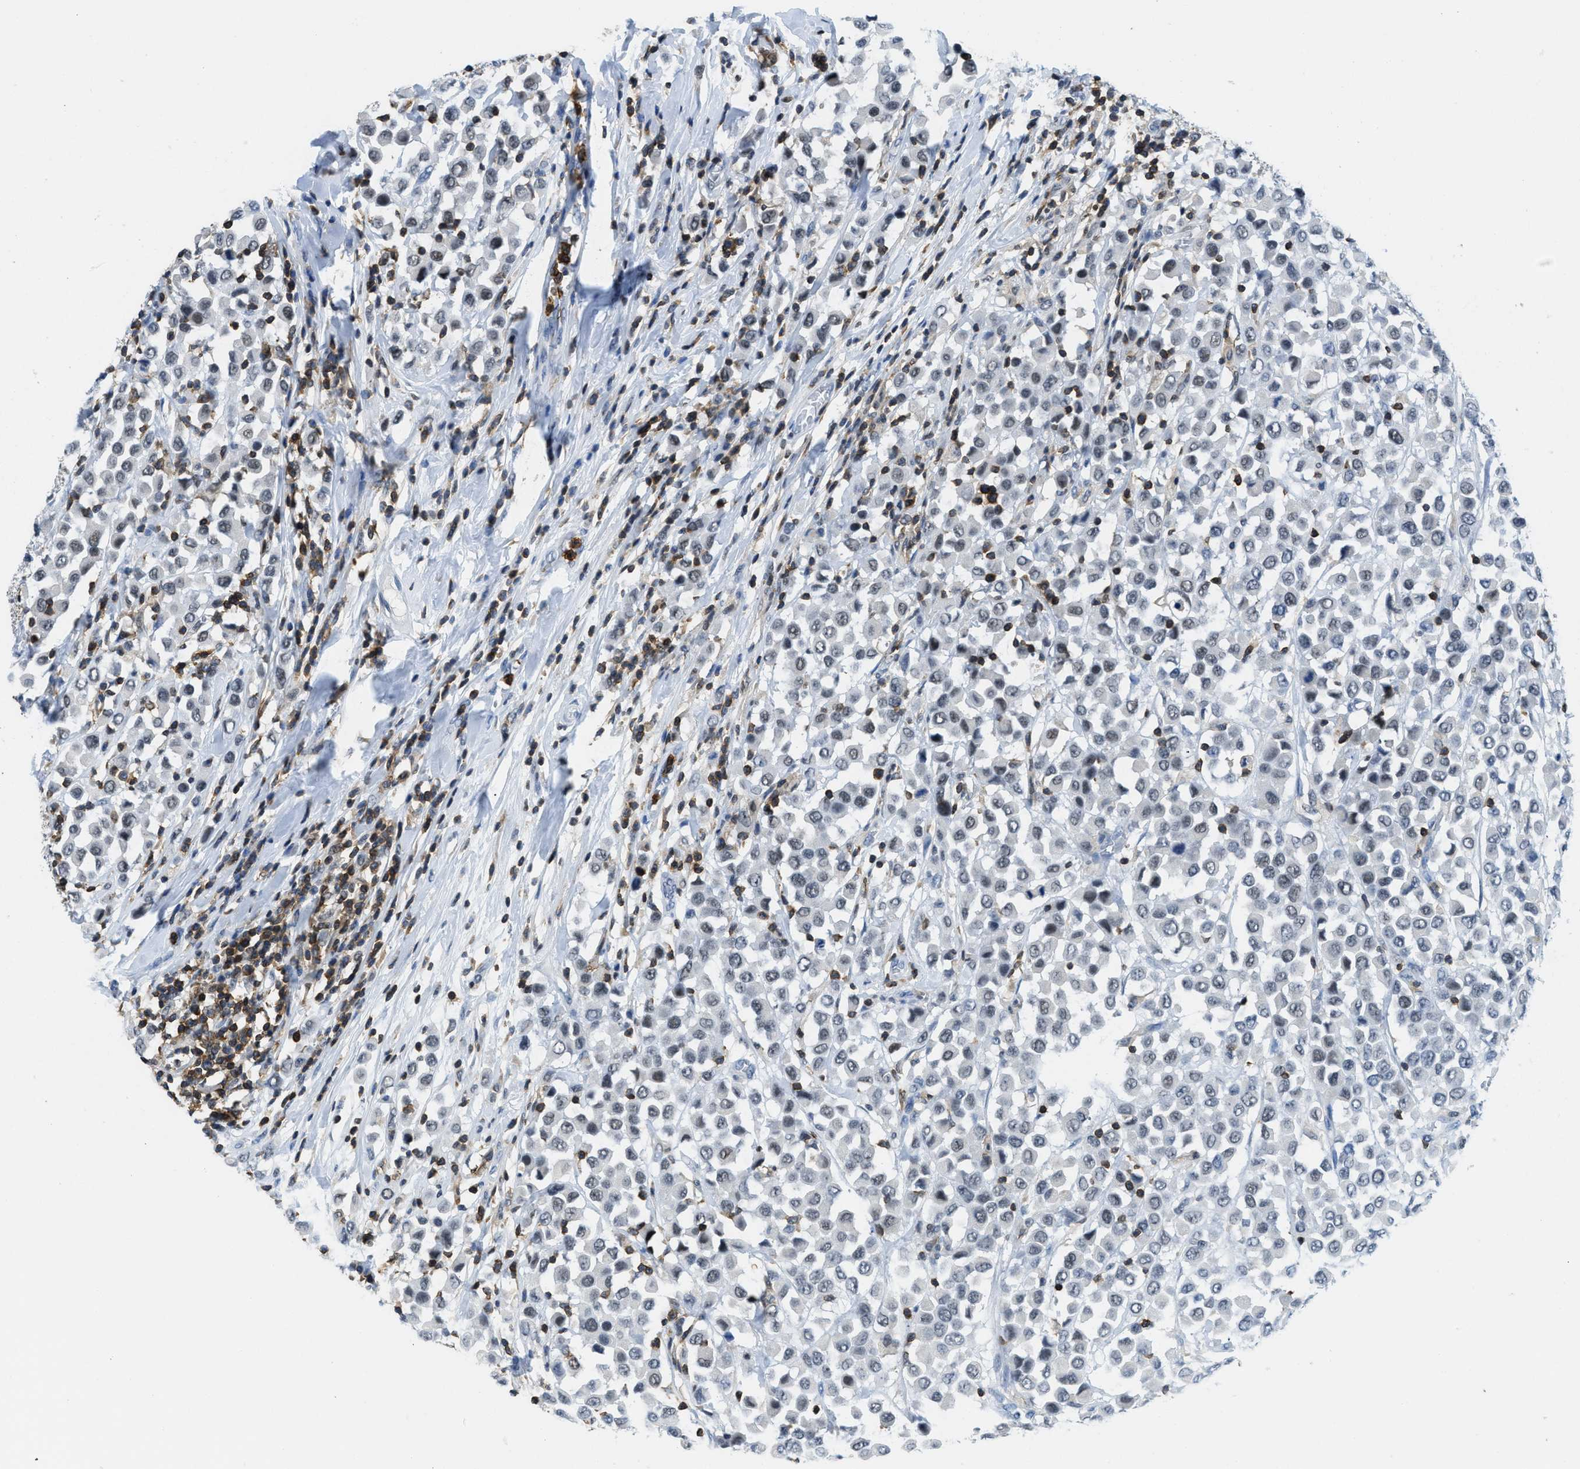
{"staining": {"intensity": "negative", "quantity": "none", "location": "none"}, "tissue": "breast cancer", "cell_type": "Tumor cells", "image_type": "cancer", "snomed": [{"axis": "morphology", "description": "Duct carcinoma"}, {"axis": "topography", "description": "Breast"}], "caption": "Image shows no protein staining in tumor cells of breast cancer tissue. (Immunohistochemistry (ihc), brightfield microscopy, high magnification).", "gene": "FAM151A", "patient": {"sex": "female", "age": 61}}